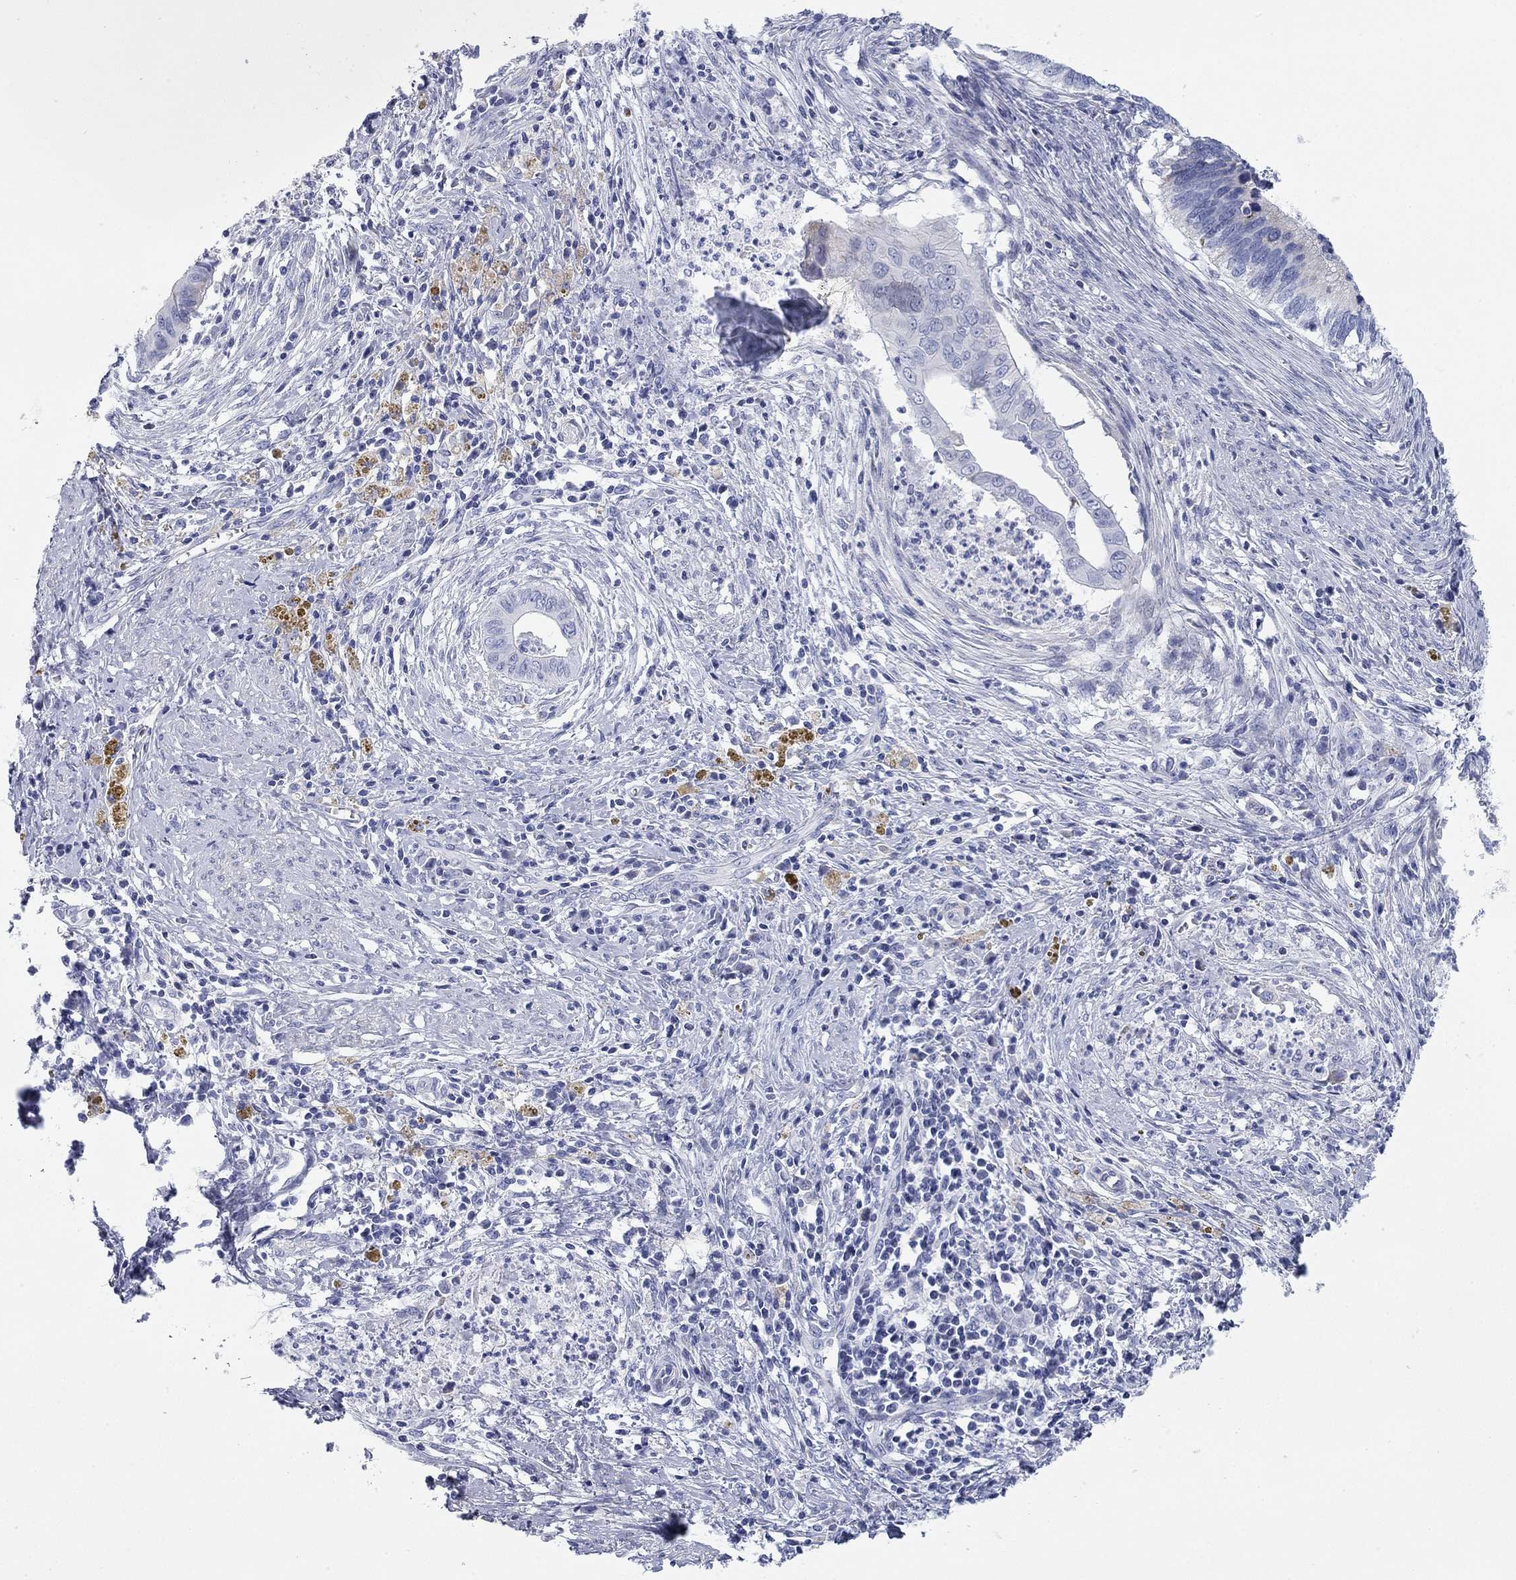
{"staining": {"intensity": "weak", "quantity": "<25%", "location": "cytoplasmic/membranous"}, "tissue": "cervical cancer", "cell_type": "Tumor cells", "image_type": "cancer", "snomed": [{"axis": "morphology", "description": "Adenocarcinoma, NOS"}, {"axis": "topography", "description": "Cervix"}], "caption": "Immunohistochemistry (IHC) histopathology image of cervical cancer (adenocarcinoma) stained for a protein (brown), which shows no expression in tumor cells.", "gene": "CHI3L2", "patient": {"sex": "female", "age": 42}}